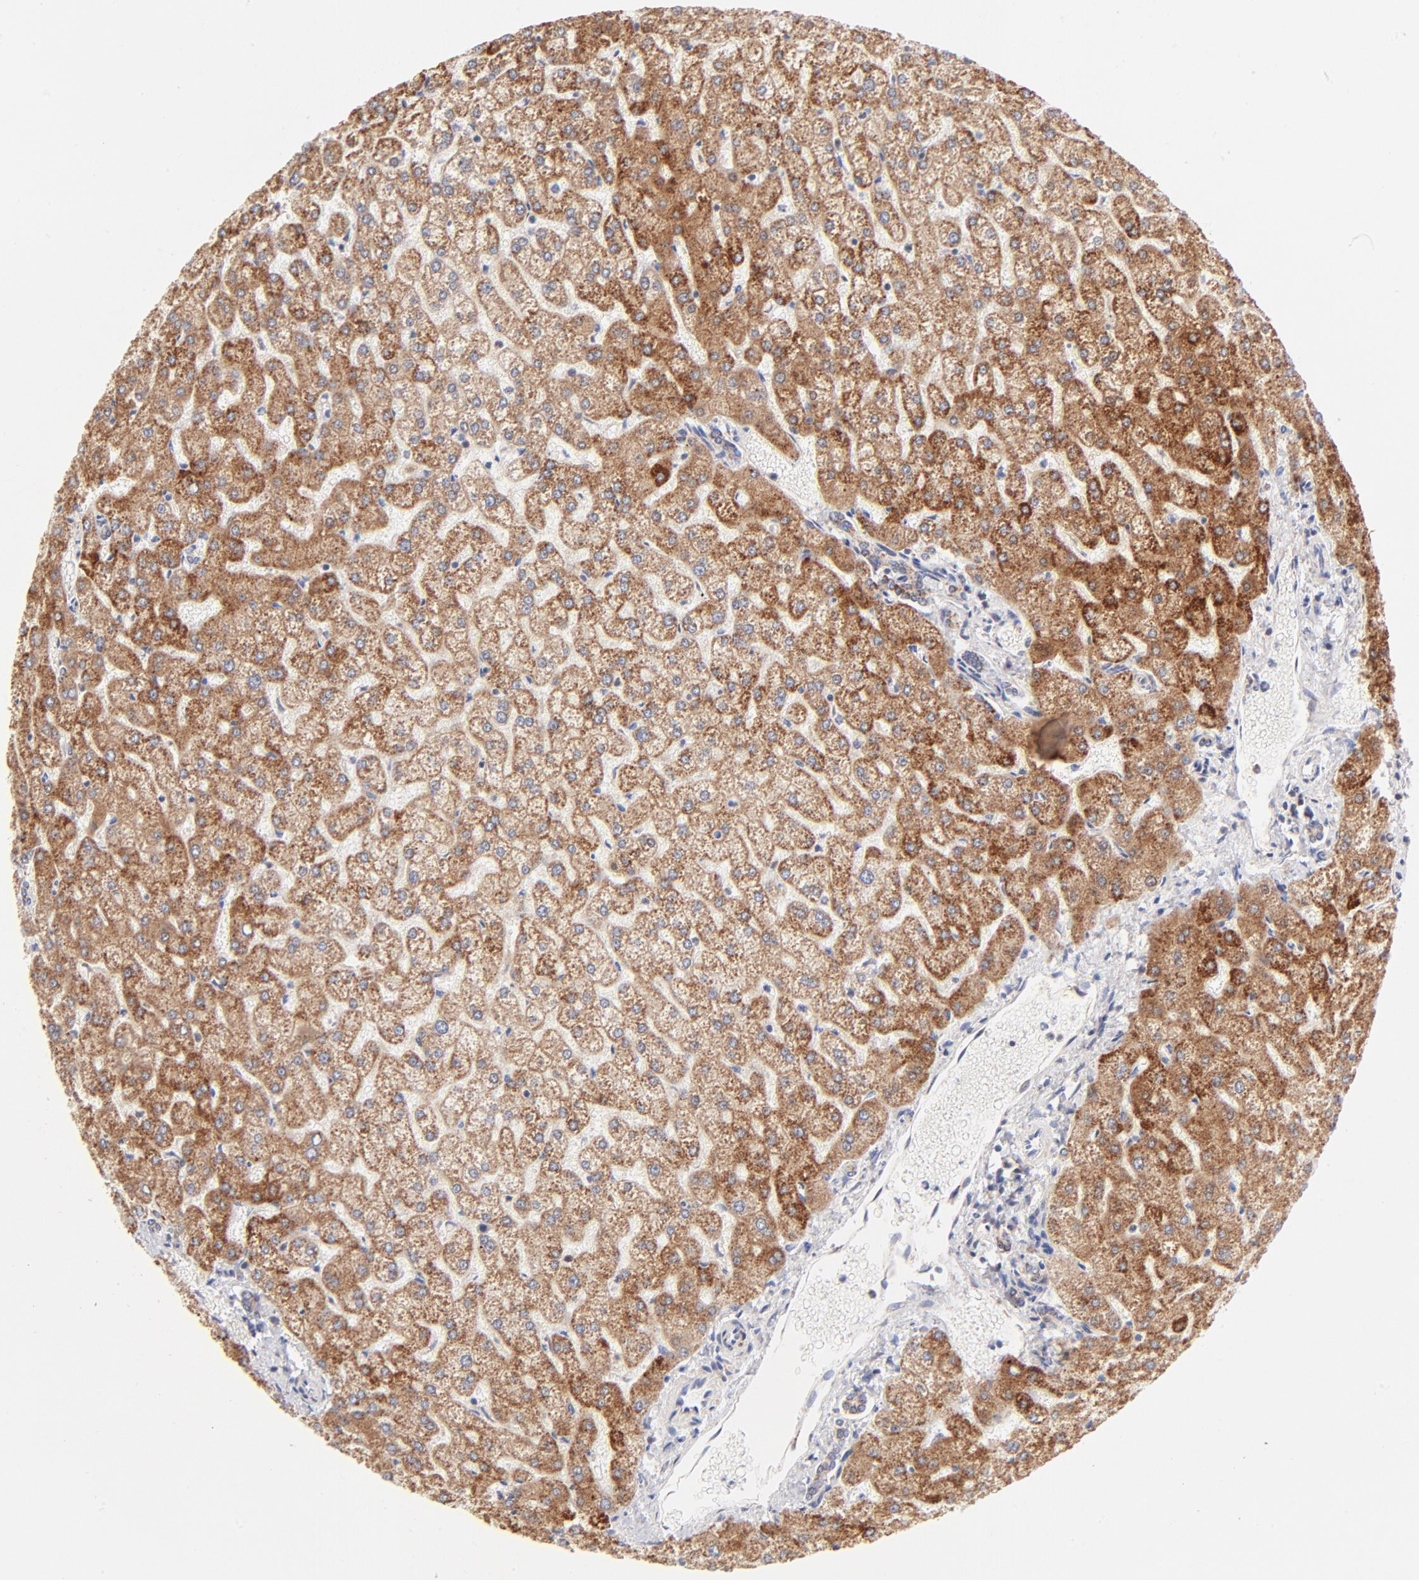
{"staining": {"intensity": "weak", "quantity": ">75%", "location": "cytoplasmic/membranous"}, "tissue": "liver", "cell_type": "Cholangiocytes", "image_type": "normal", "snomed": [{"axis": "morphology", "description": "Normal tissue, NOS"}, {"axis": "topography", "description": "Liver"}], "caption": "Liver stained for a protein exhibits weak cytoplasmic/membranous positivity in cholangiocytes. (DAB IHC with brightfield microscopy, high magnification).", "gene": "TIMM8A", "patient": {"sex": "female", "age": 32}}